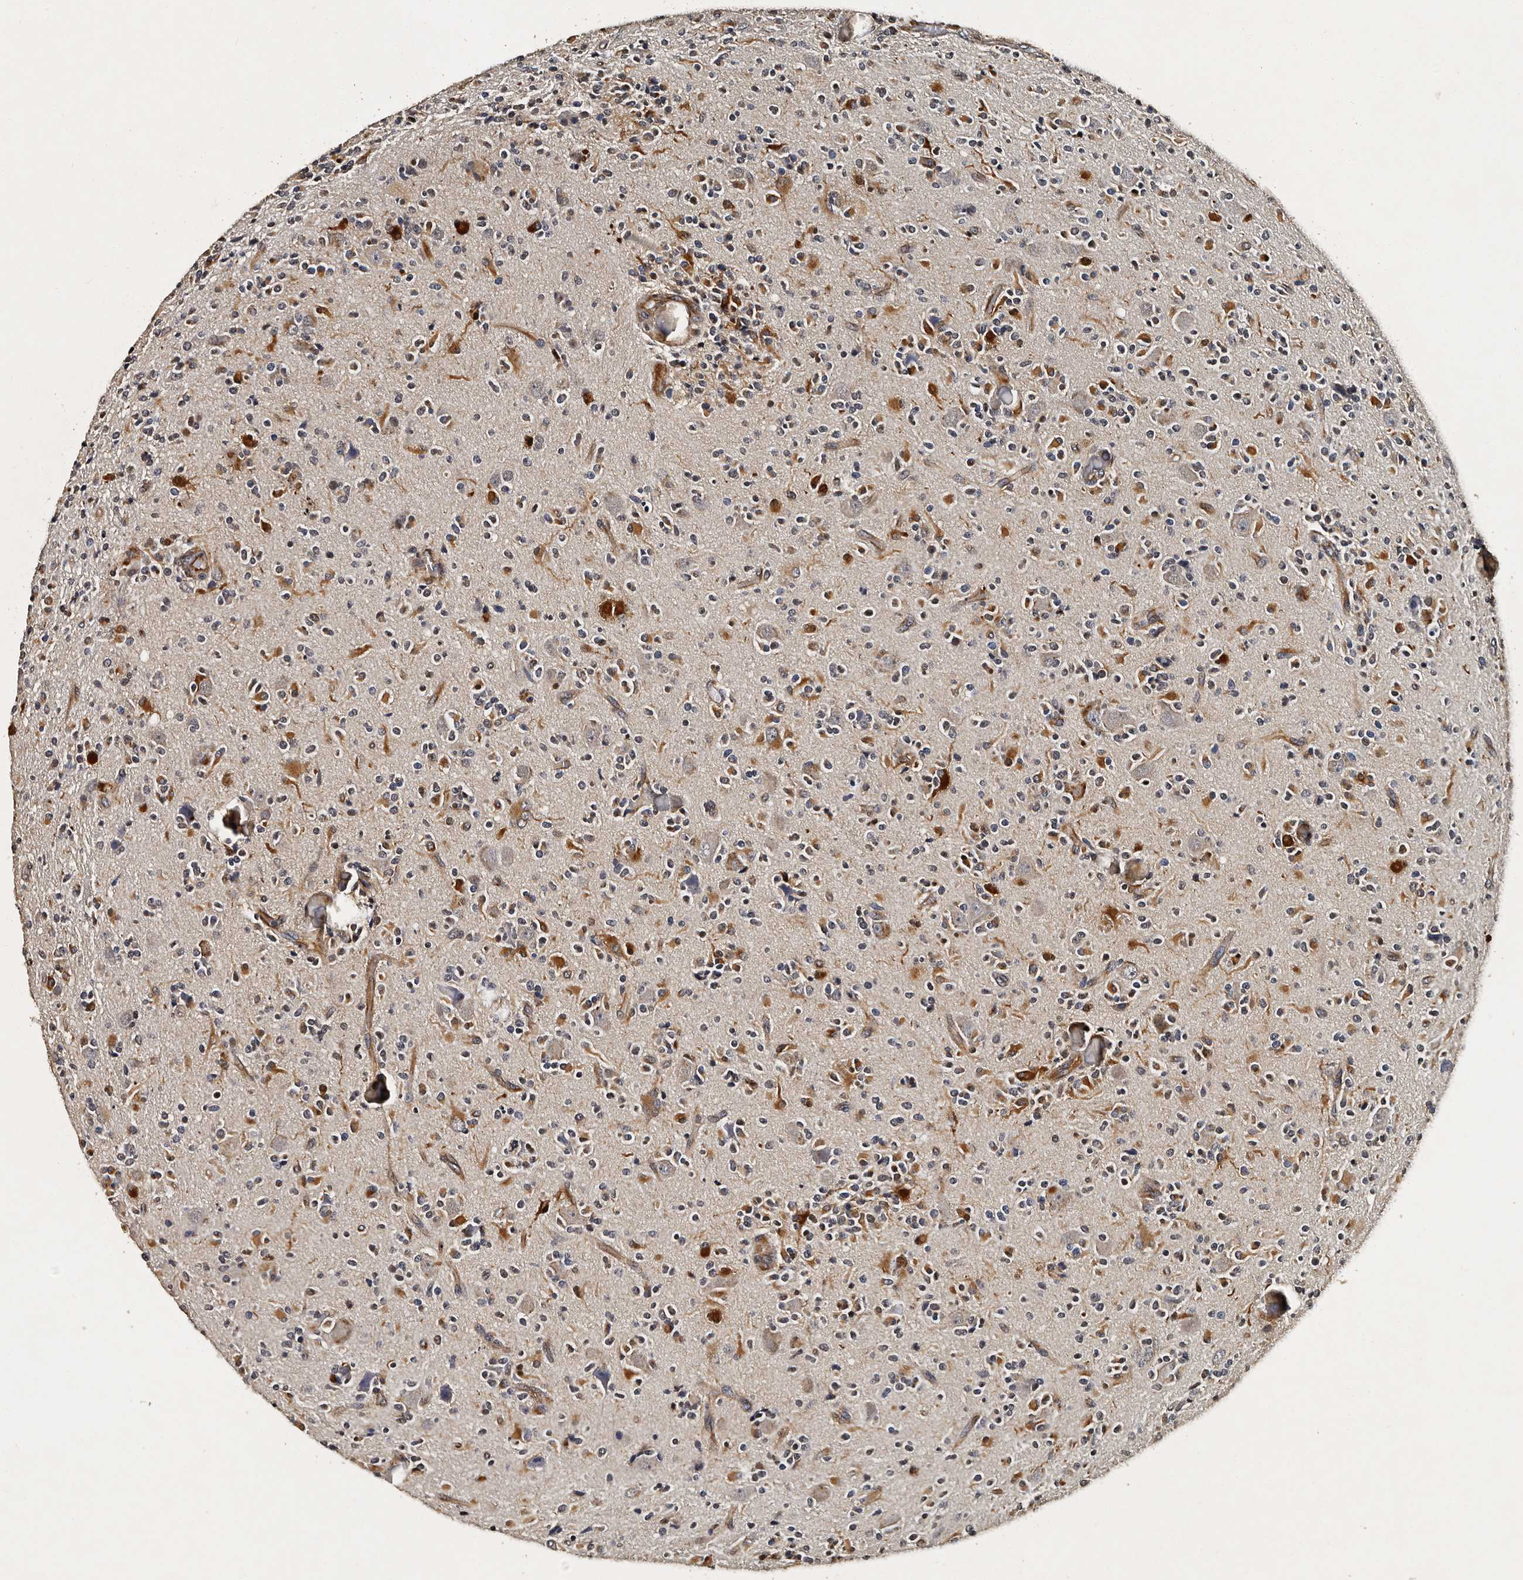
{"staining": {"intensity": "moderate", "quantity": "<25%", "location": "cytoplasmic/membranous"}, "tissue": "glioma", "cell_type": "Tumor cells", "image_type": "cancer", "snomed": [{"axis": "morphology", "description": "Glioma, malignant, High grade"}, {"axis": "topography", "description": "Brain"}], "caption": "A high-resolution photomicrograph shows immunohistochemistry staining of glioma, which displays moderate cytoplasmic/membranous positivity in about <25% of tumor cells.", "gene": "CPNE3", "patient": {"sex": "male", "age": 34}}